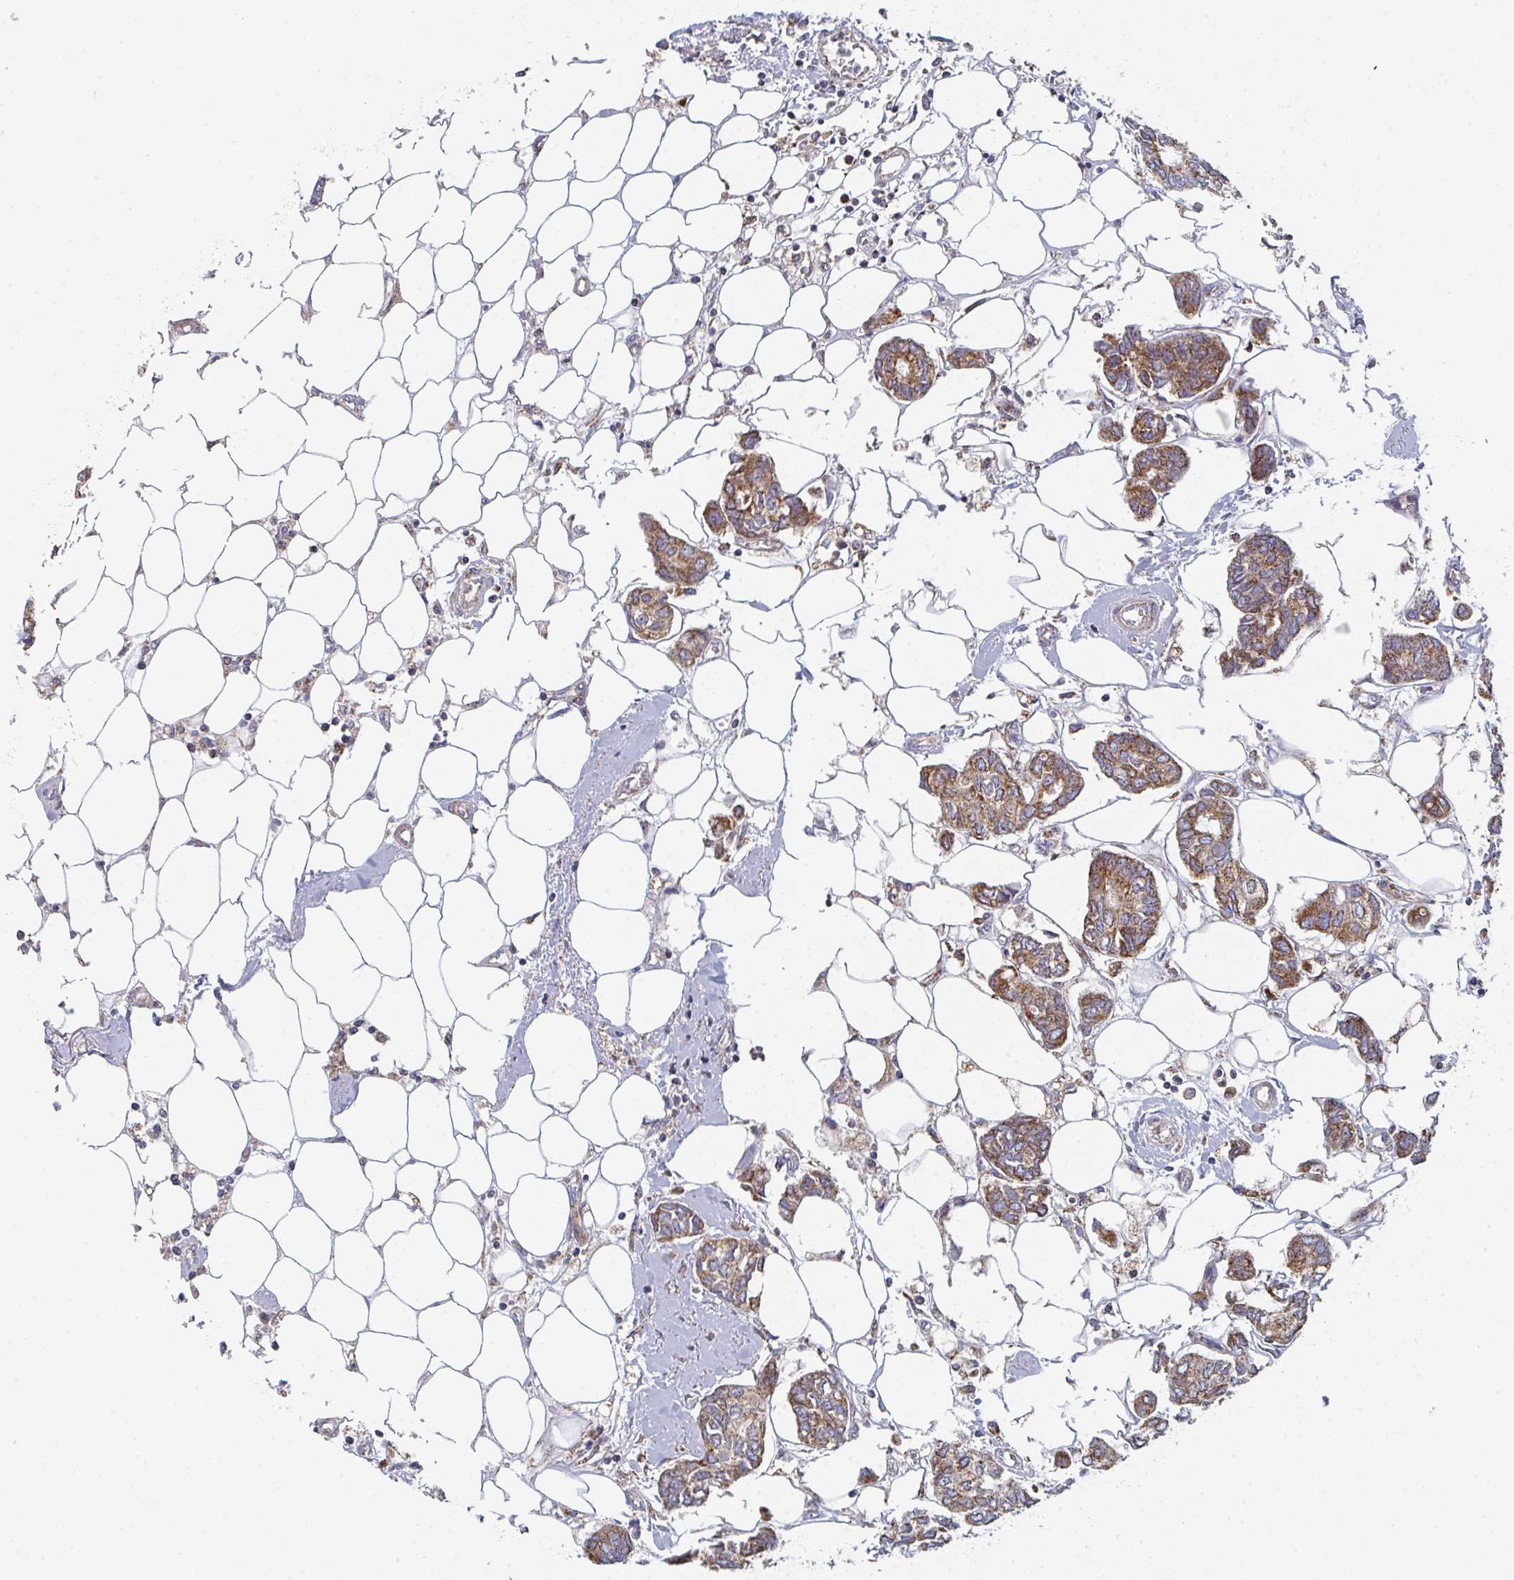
{"staining": {"intensity": "moderate", "quantity": ">75%", "location": "cytoplasmic/membranous"}, "tissue": "breast cancer", "cell_type": "Tumor cells", "image_type": "cancer", "snomed": [{"axis": "morphology", "description": "Duct carcinoma"}, {"axis": "topography", "description": "Breast"}], "caption": "The micrograph shows immunohistochemical staining of breast cancer. There is moderate cytoplasmic/membranous staining is seen in approximately >75% of tumor cells.", "gene": "ZNF644", "patient": {"sex": "female", "age": 73}}